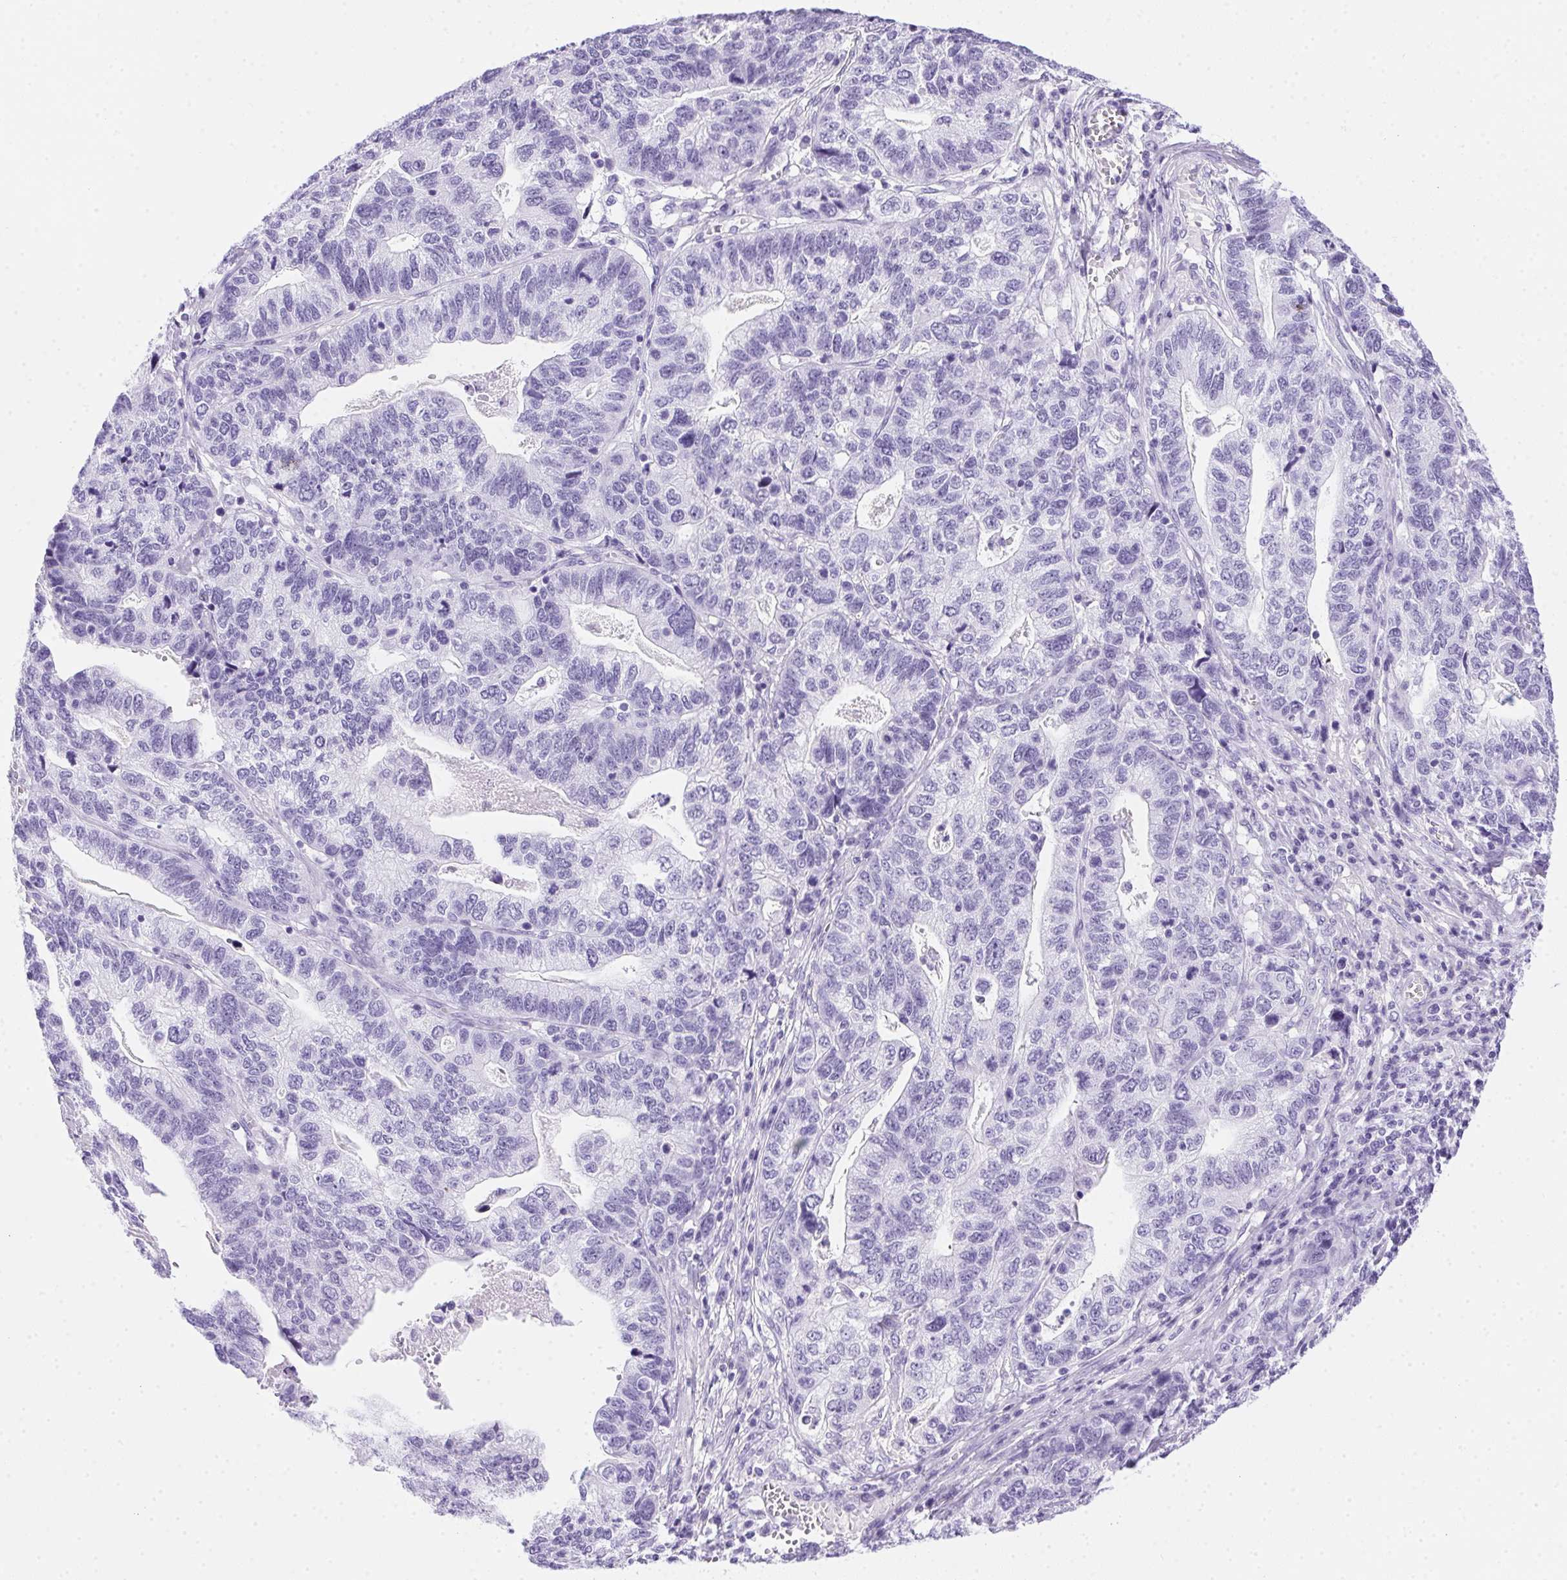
{"staining": {"intensity": "negative", "quantity": "none", "location": "none"}, "tissue": "stomach cancer", "cell_type": "Tumor cells", "image_type": "cancer", "snomed": [{"axis": "morphology", "description": "Adenocarcinoma, NOS"}, {"axis": "topography", "description": "Stomach, upper"}], "caption": "High power microscopy photomicrograph of an immunohistochemistry (IHC) micrograph of stomach adenocarcinoma, revealing no significant staining in tumor cells.", "gene": "SPACA5B", "patient": {"sex": "female", "age": 67}}